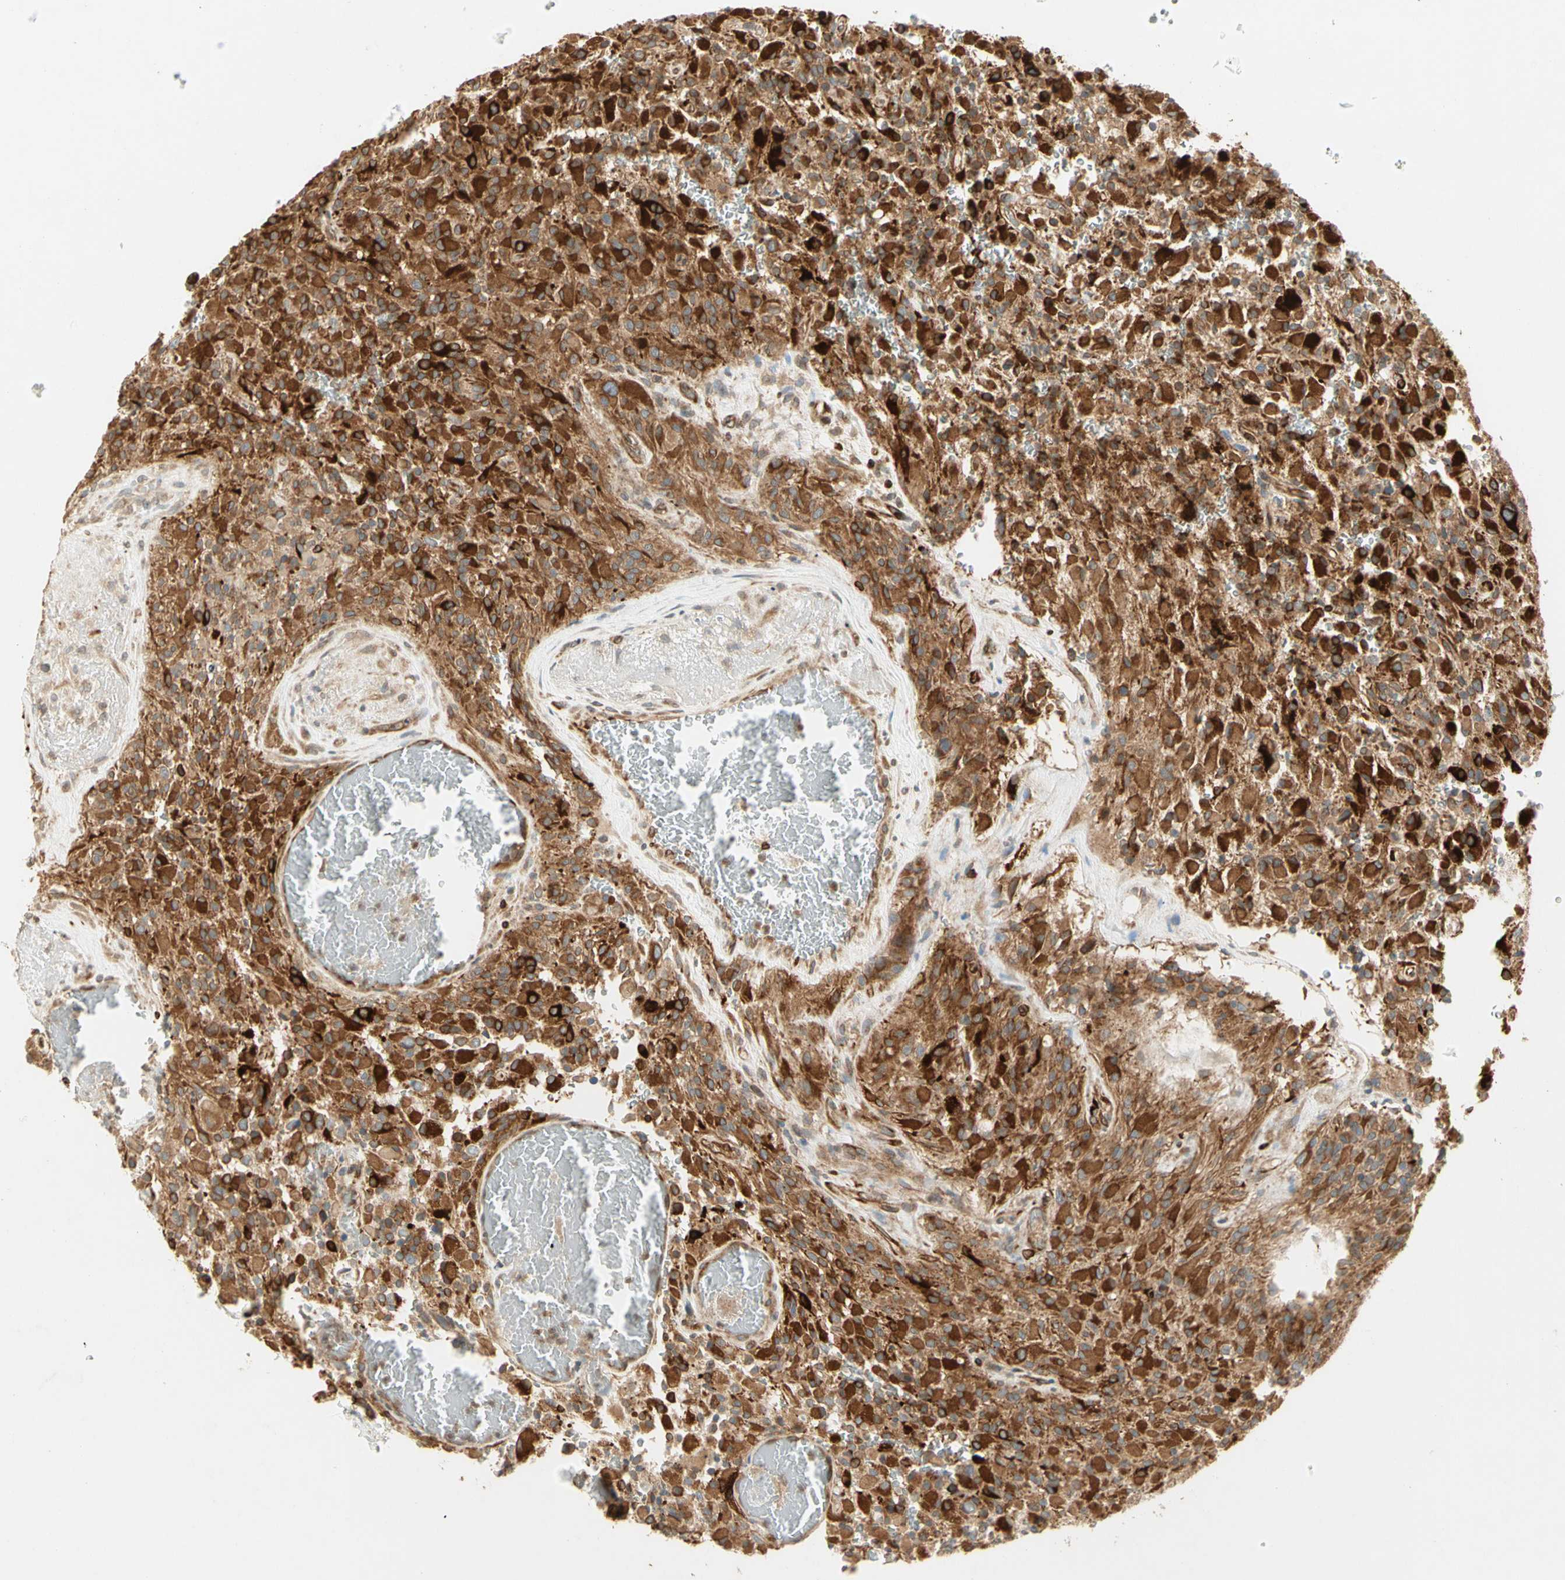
{"staining": {"intensity": "strong", "quantity": ">75%", "location": "cytoplasmic/membranous"}, "tissue": "glioma", "cell_type": "Tumor cells", "image_type": "cancer", "snomed": [{"axis": "morphology", "description": "Glioma, malignant, High grade"}, {"axis": "topography", "description": "Brain"}], "caption": "Immunohistochemistry (IHC) micrograph of high-grade glioma (malignant) stained for a protein (brown), which reveals high levels of strong cytoplasmic/membranous expression in about >75% of tumor cells.", "gene": "TAPBP", "patient": {"sex": "male", "age": 71}}